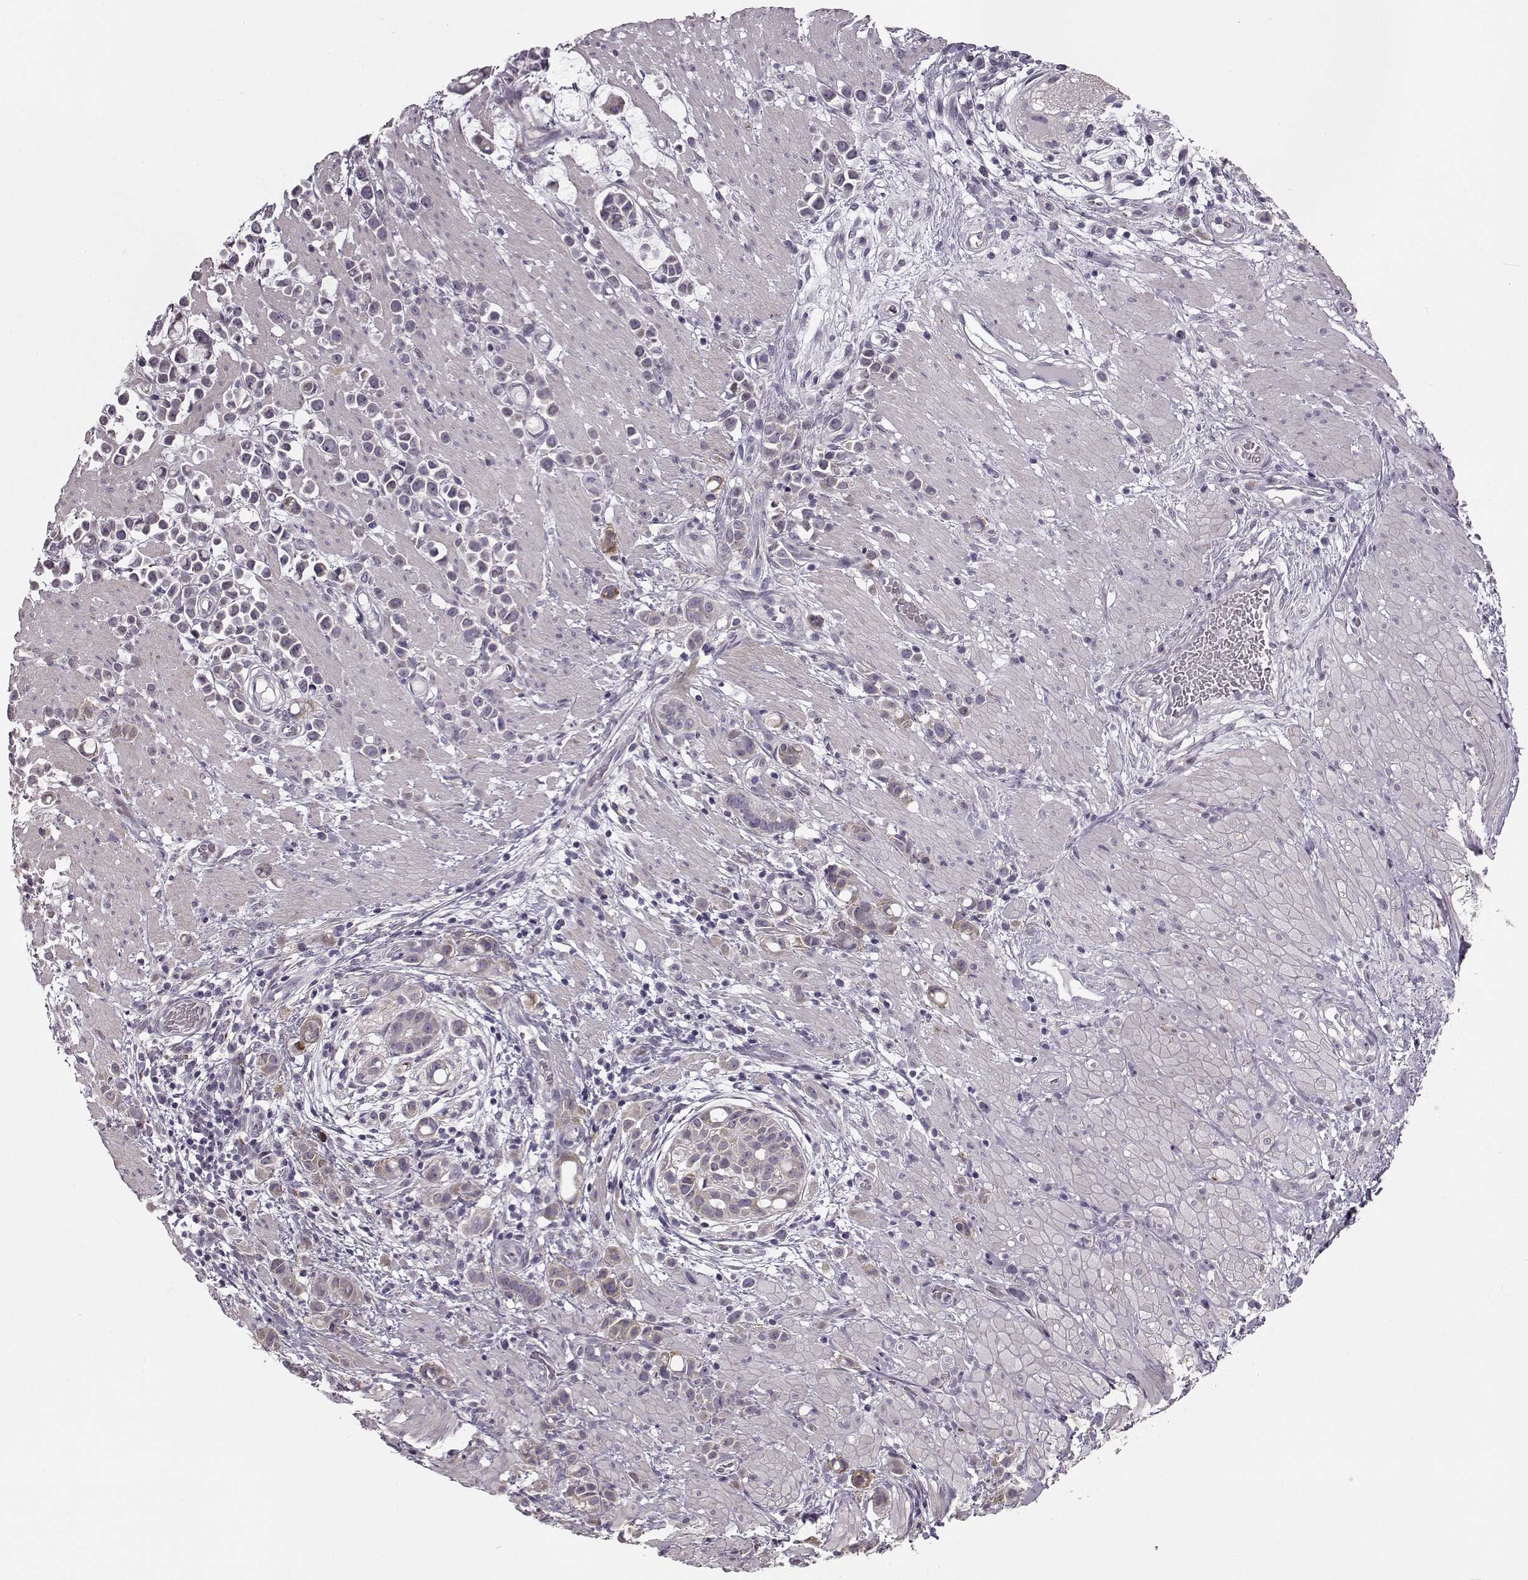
{"staining": {"intensity": "weak", "quantity": "<25%", "location": "cytoplasmic/membranous"}, "tissue": "stomach cancer", "cell_type": "Tumor cells", "image_type": "cancer", "snomed": [{"axis": "morphology", "description": "Adenocarcinoma, NOS"}, {"axis": "topography", "description": "Stomach"}], "caption": "A histopathology image of stomach cancer (adenocarcinoma) stained for a protein displays no brown staining in tumor cells.", "gene": "MAP6D1", "patient": {"sex": "male", "age": 82}}